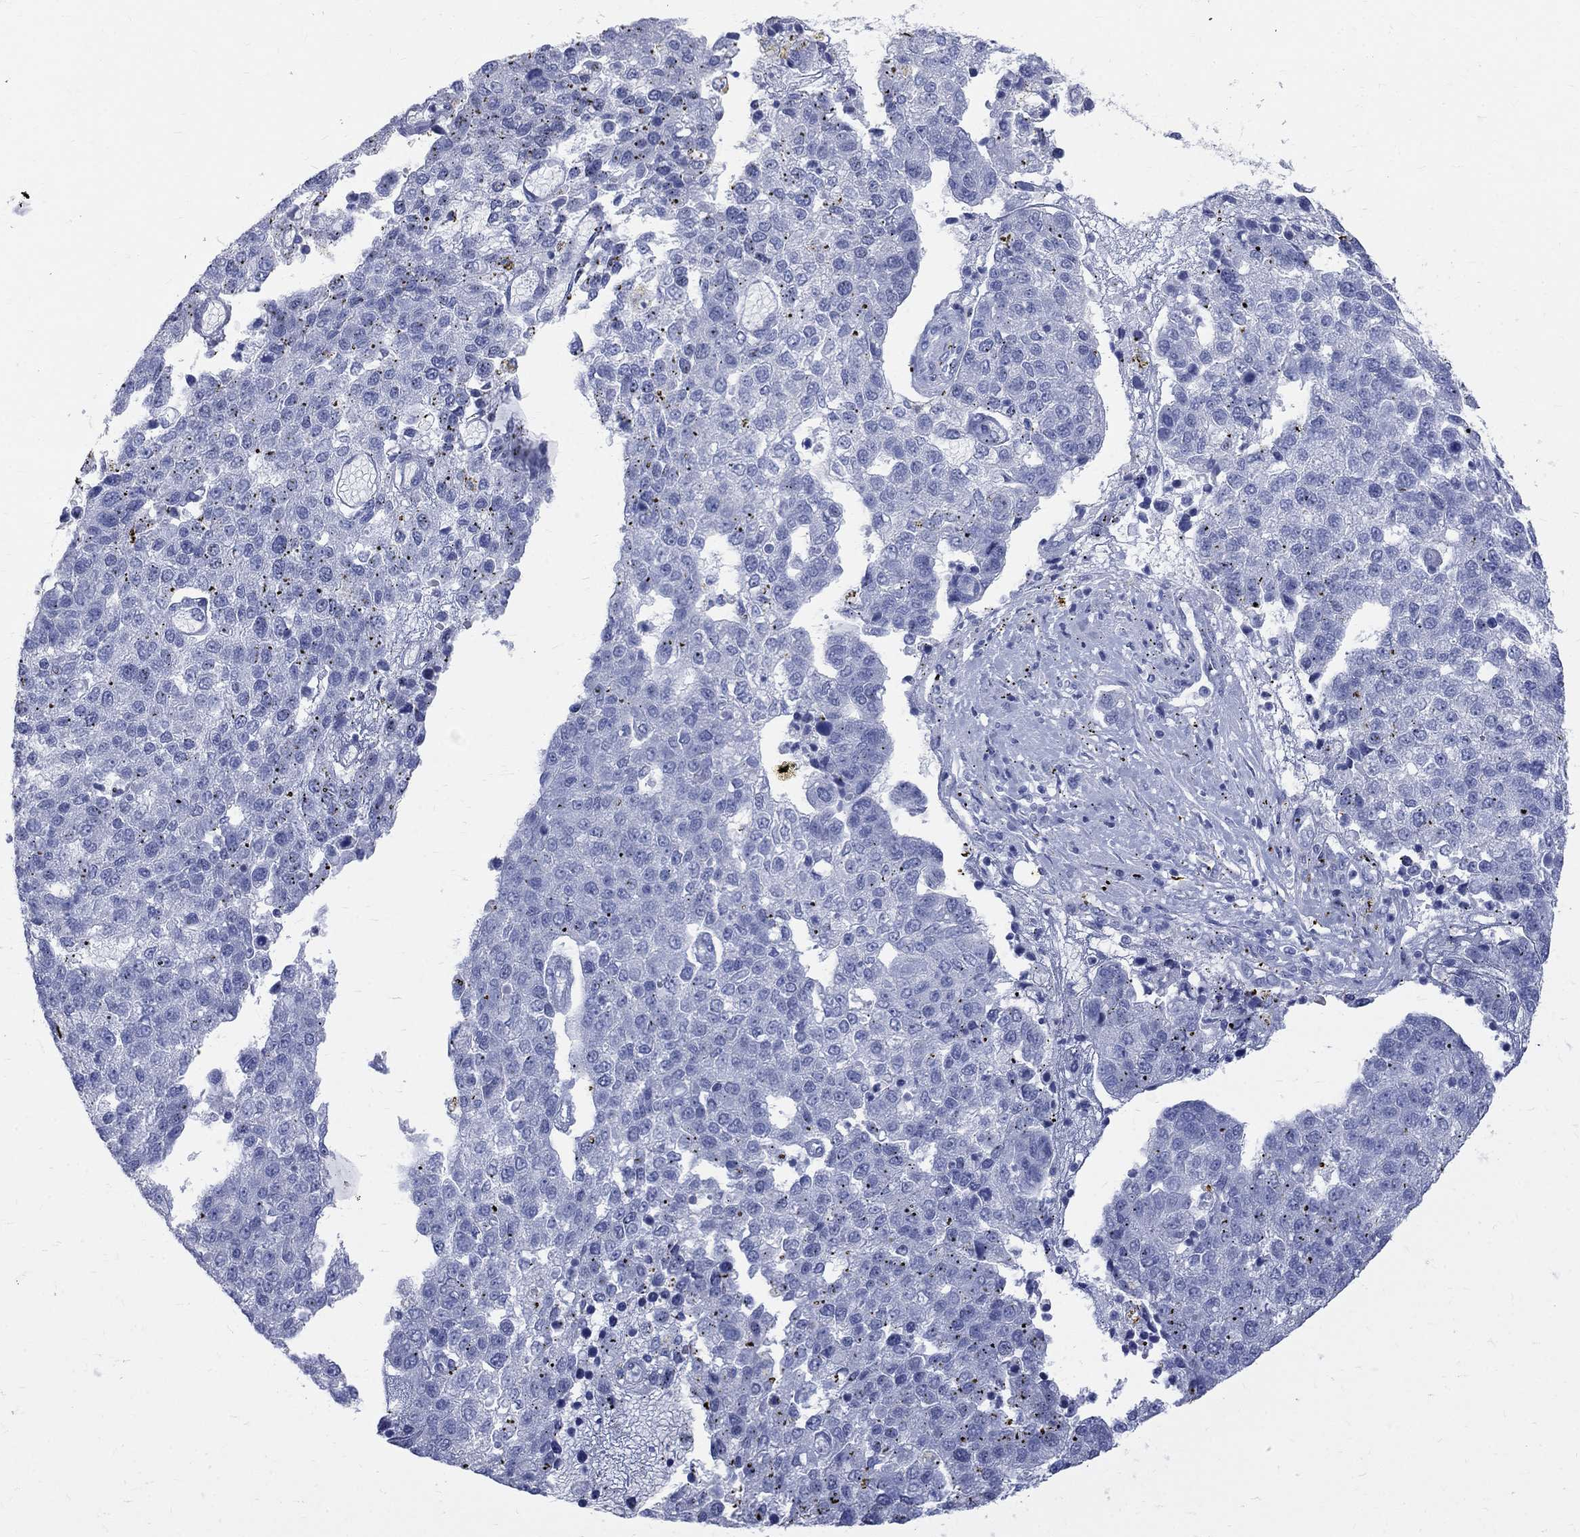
{"staining": {"intensity": "negative", "quantity": "none", "location": "none"}, "tissue": "pancreatic cancer", "cell_type": "Tumor cells", "image_type": "cancer", "snomed": [{"axis": "morphology", "description": "Adenocarcinoma, NOS"}, {"axis": "topography", "description": "Pancreas"}], "caption": "Immunohistochemistry (IHC) histopathology image of neoplastic tissue: human pancreatic adenocarcinoma stained with DAB (3,3'-diaminobenzidine) exhibits no significant protein positivity in tumor cells.", "gene": "MAGEB6", "patient": {"sex": "female", "age": 61}}